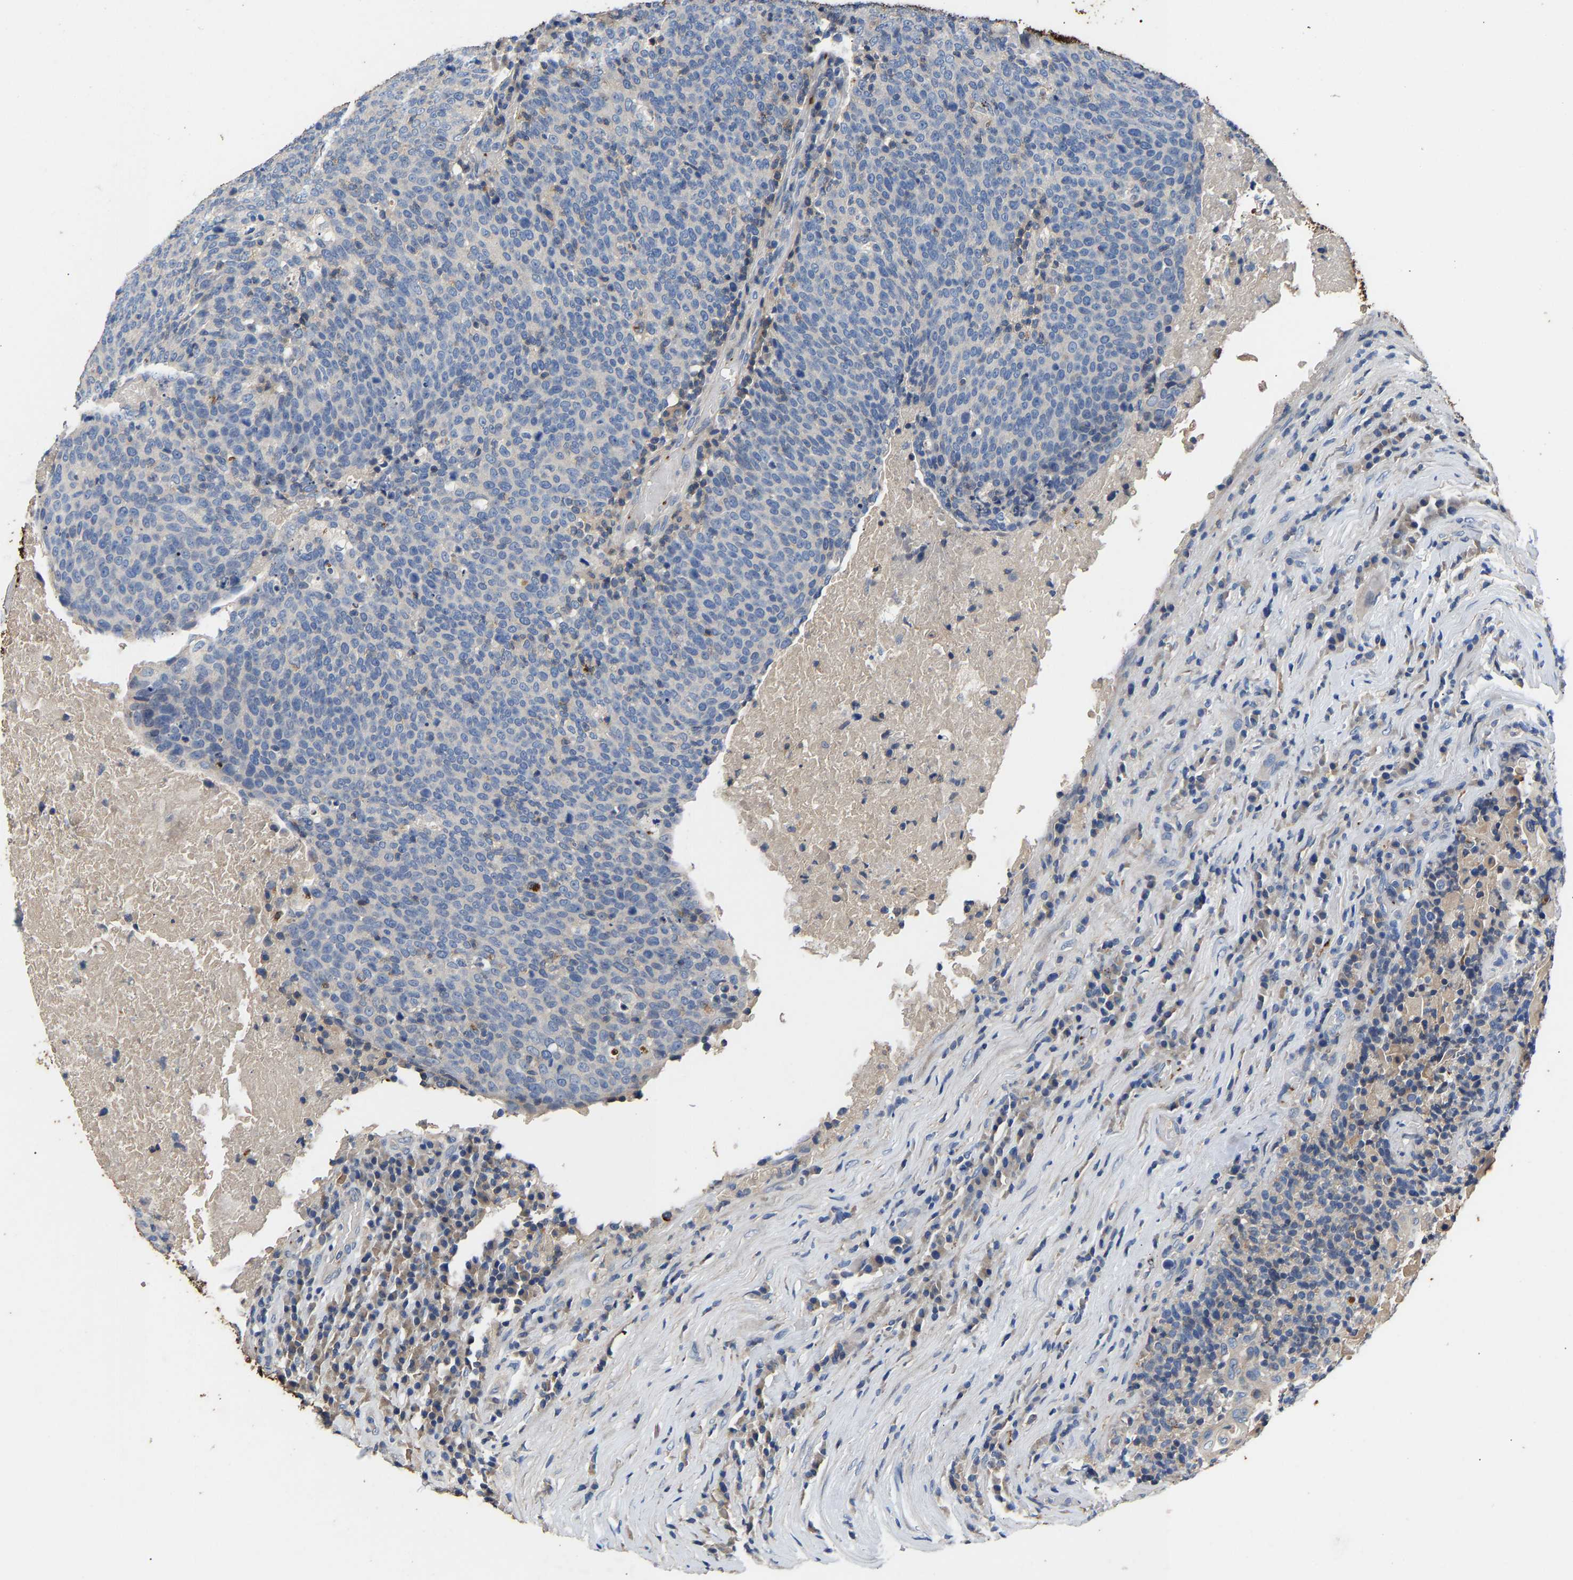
{"staining": {"intensity": "negative", "quantity": "none", "location": "none"}, "tissue": "head and neck cancer", "cell_type": "Tumor cells", "image_type": "cancer", "snomed": [{"axis": "morphology", "description": "Squamous cell carcinoma, NOS"}, {"axis": "morphology", "description": "Squamous cell carcinoma, metastatic, NOS"}, {"axis": "topography", "description": "Lymph node"}, {"axis": "topography", "description": "Head-Neck"}], "caption": "The photomicrograph exhibits no staining of tumor cells in head and neck cancer (squamous cell carcinoma).", "gene": "CCDC171", "patient": {"sex": "male", "age": 62}}